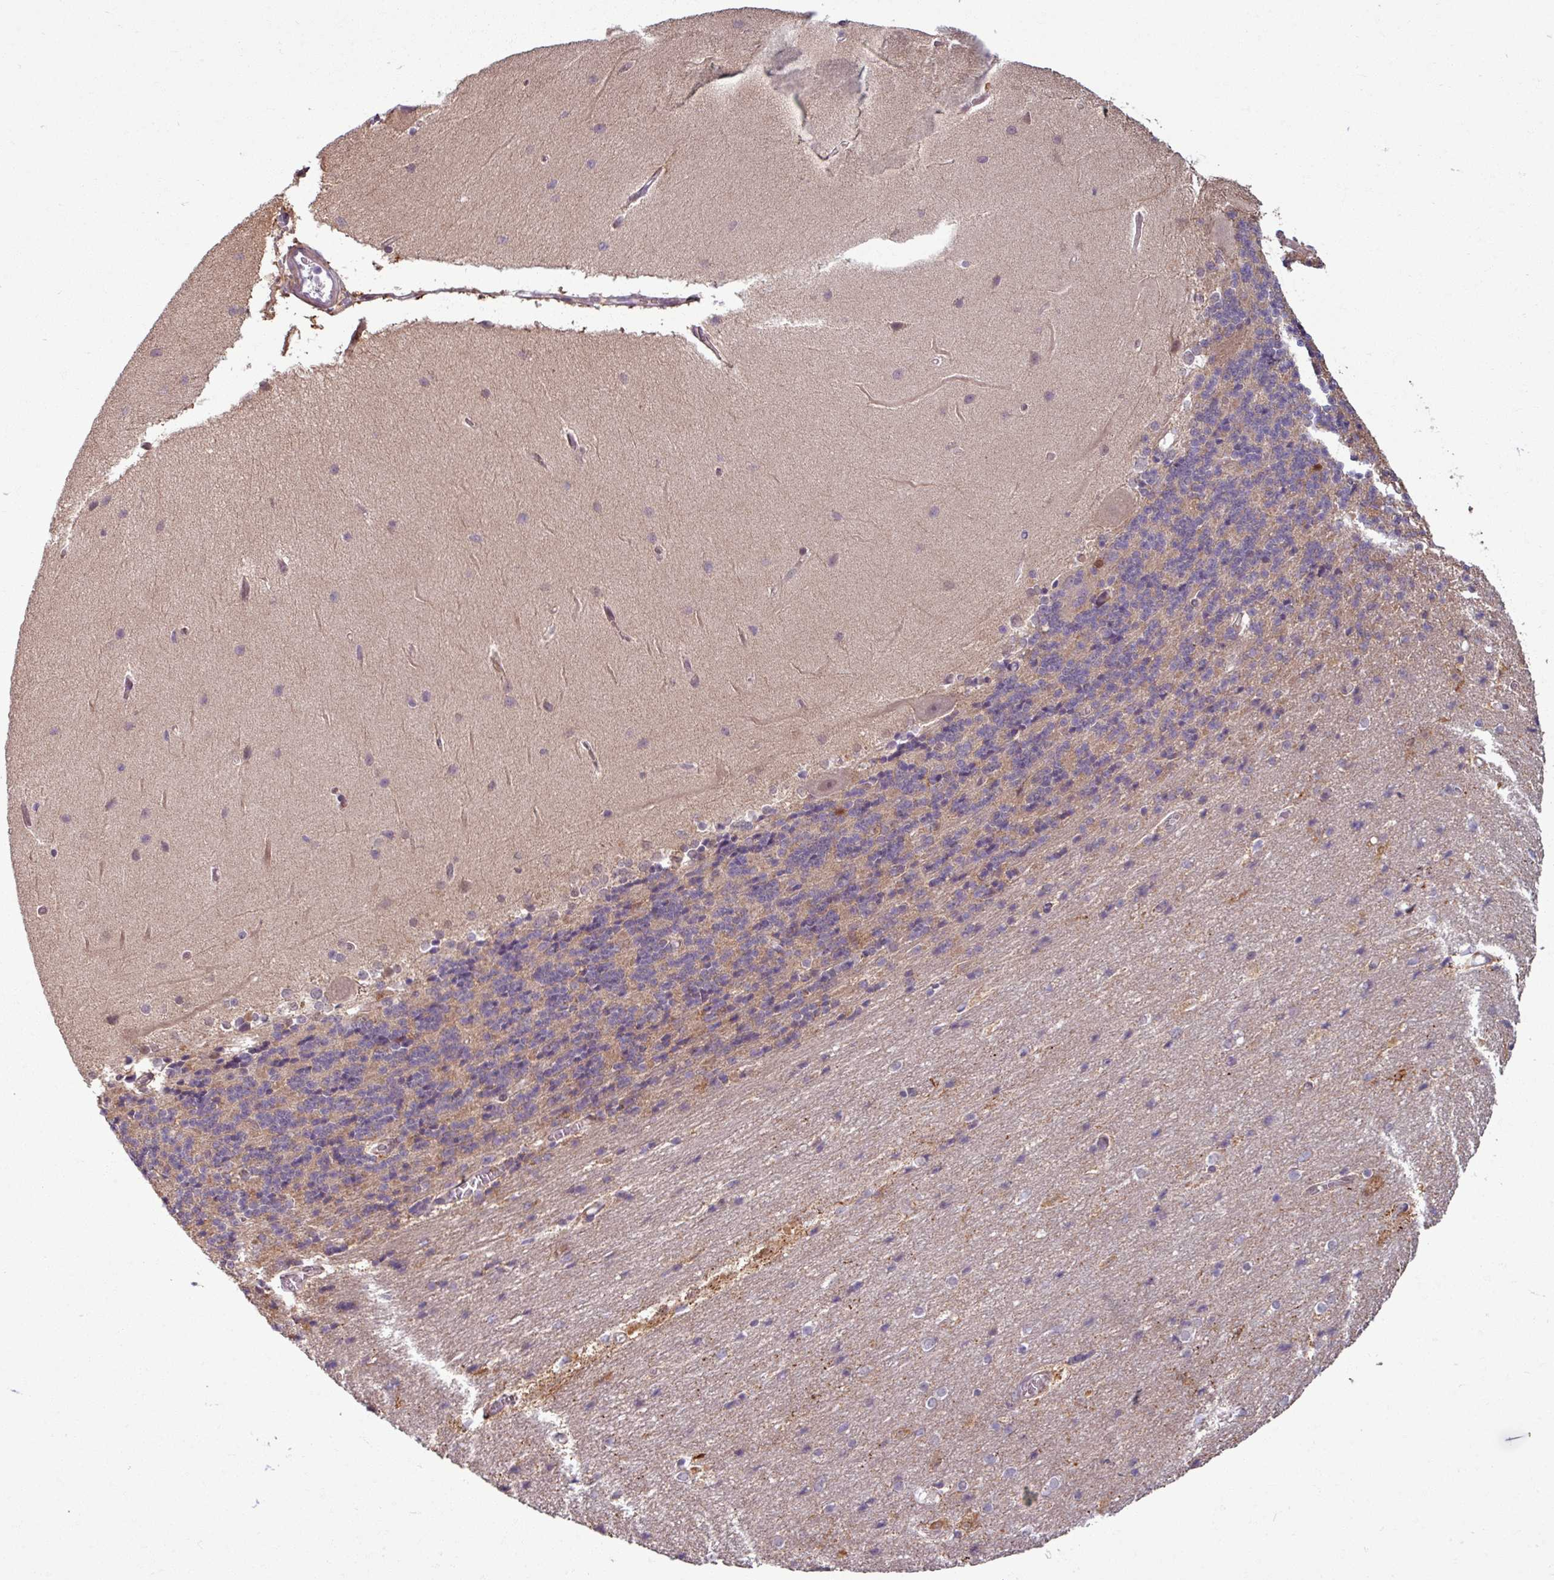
{"staining": {"intensity": "weak", "quantity": "25%-75%", "location": "cytoplasmic/membranous"}, "tissue": "cerebellum", "cell_type": "Cells in granular layer", "image_type": "normal", "snomed": [{"axis": "morphology", "description": "Normal tissue, NOS"}, {"axis": "topography", "description": "Cerebellum"}], "caption": "Protein staining by IHC exhibits weak cytoplasmic/membranous expression in about 25%-75% of cells in granular layer in benign cerebellum. The staining was performed using DAB, with brown indicating positive protein expression. Nuclei are stained blue with hematoxylin.", "gene": "PNMA6A", "patient": {"sex": "female", "age": 54}}